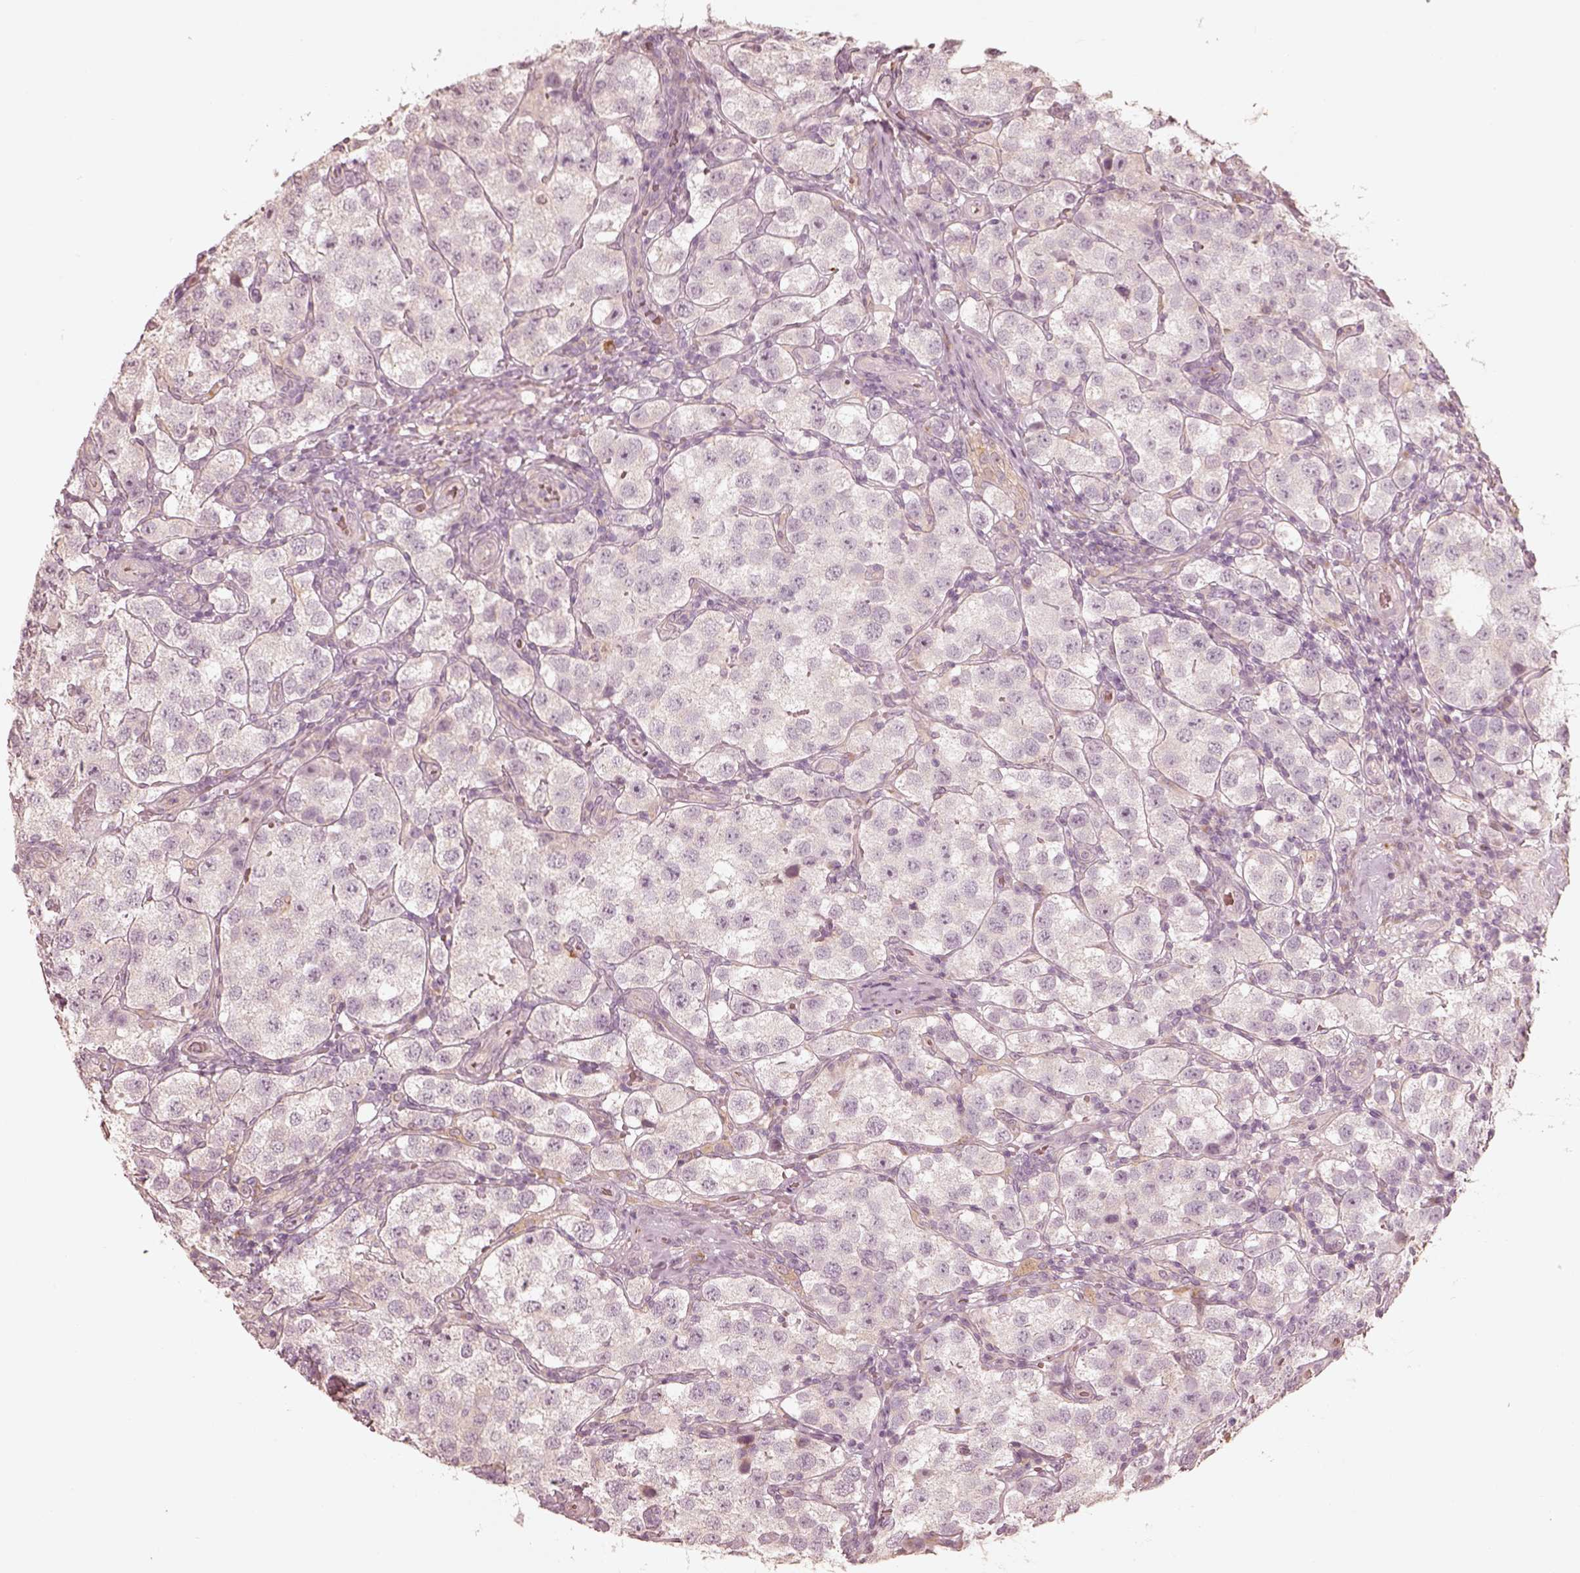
{"staining": {"intensity": "negative", "quantity": "none", "location": "none"}, "tissue": "testis cancer", "cell_type": "Tumor cells", "image_type": "cancer", "snomed": [{"axis": "morphology", "description": "Seminoma, NOS"}, {"axis": "topography", "description": "Testis"}], "caption": "Histopathology image shows no protein expression in tumor cells of testis cancer tissue.", "gene": "WLS", "patient": {"sex": "male", "age": 37}}